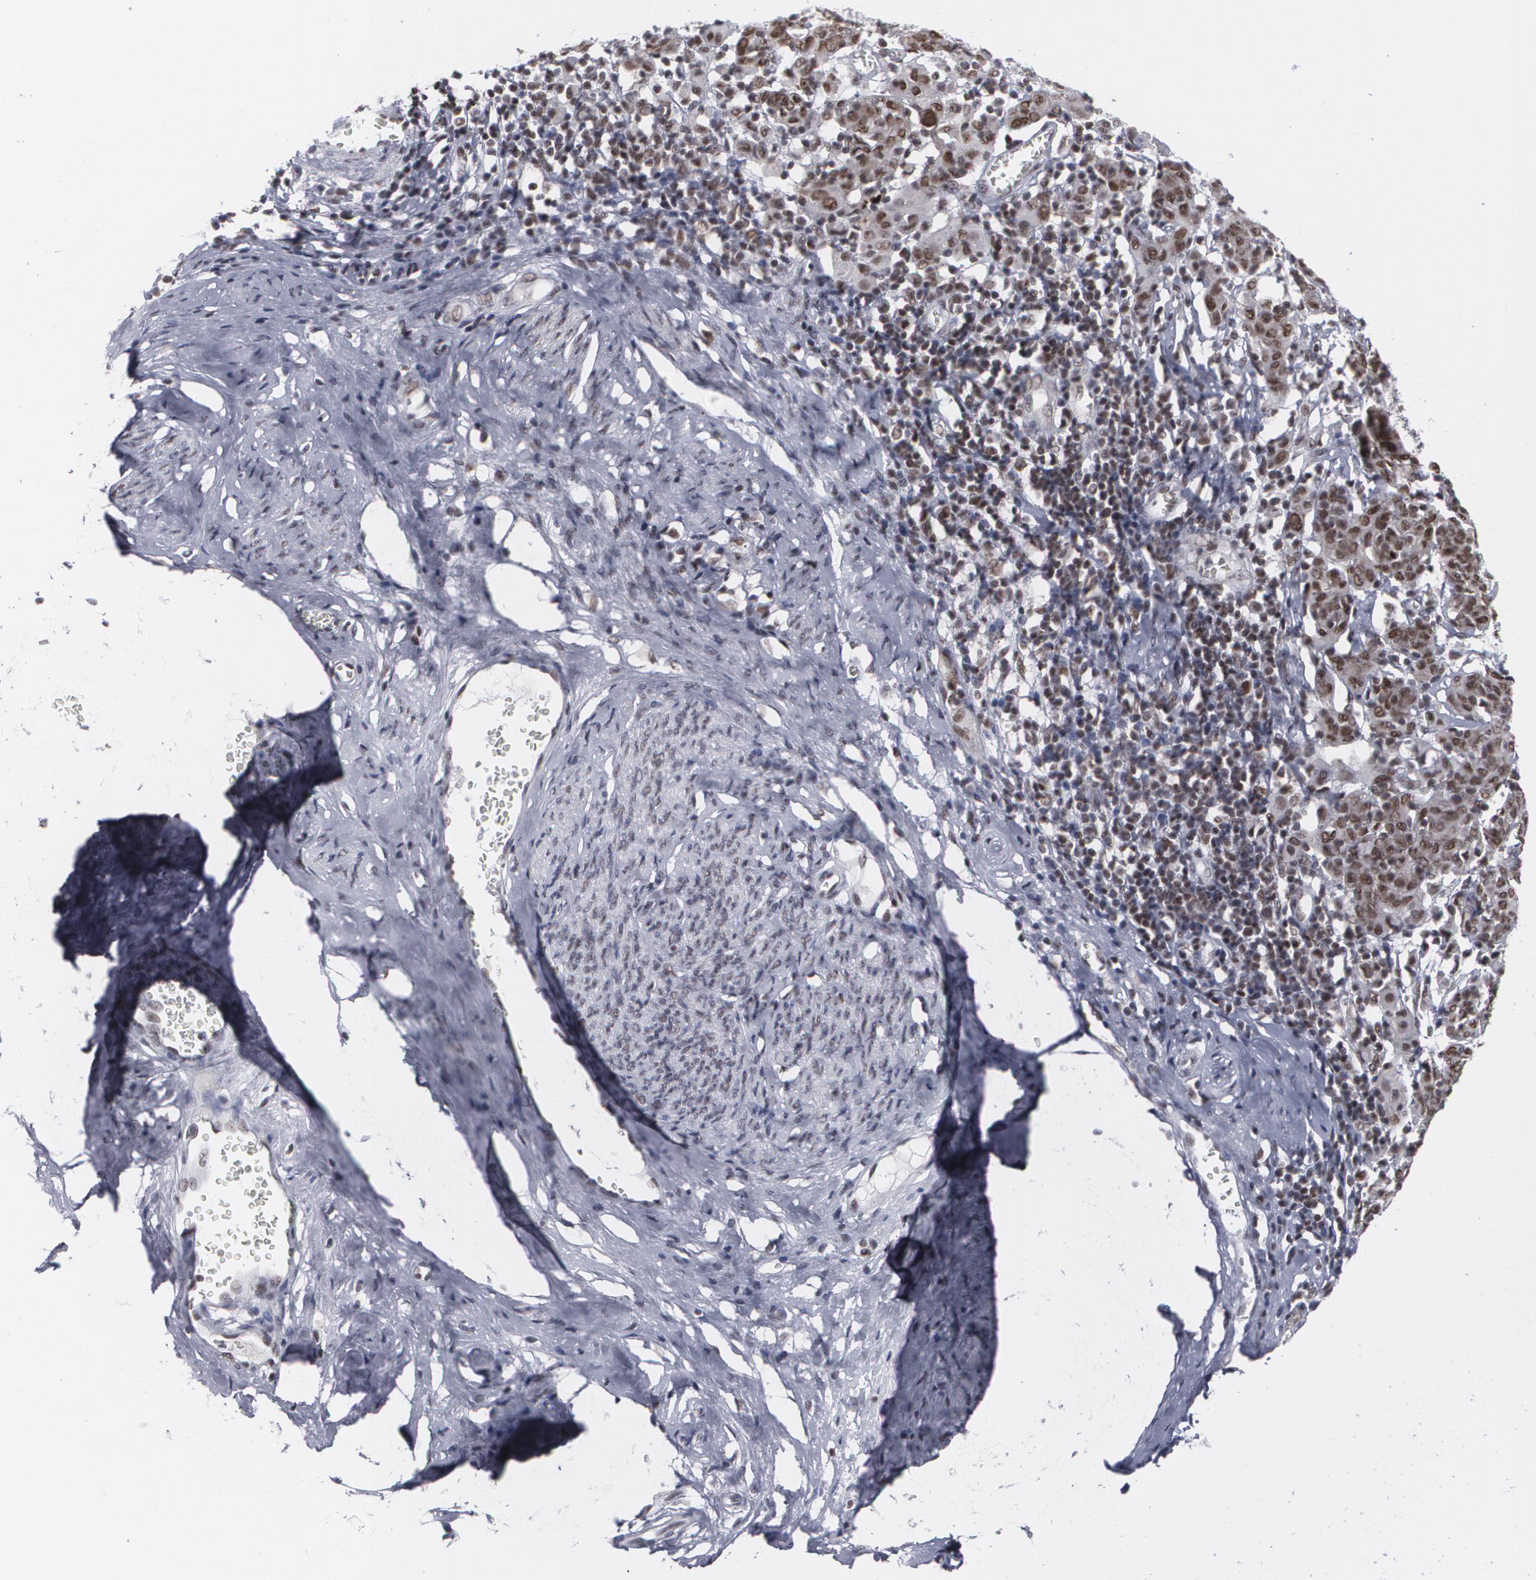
{"staining": {"intensity": "strong", "quantity": ">75%", "location": "nuclear"}, "tissue": "cervical cancer", "cell_type": "Tumor cells", "image_type": "cancer", "snomed": [{"axis": "morphology", "description": "Normal tissue, NOS"}, {"axis": "morphology", "description": "Squamous cell carcinoma, NOS"}, {"axis": "topography", "description": "Cervix"}], "caption": "Squamous cell carcinoma (cervical) stained for a protein (brown) exhibits strong nuclear positive positivity in approximately >75% of tumor cells.", "gene": "MCL1", "patient": {"sex": "female", "age": 67}}